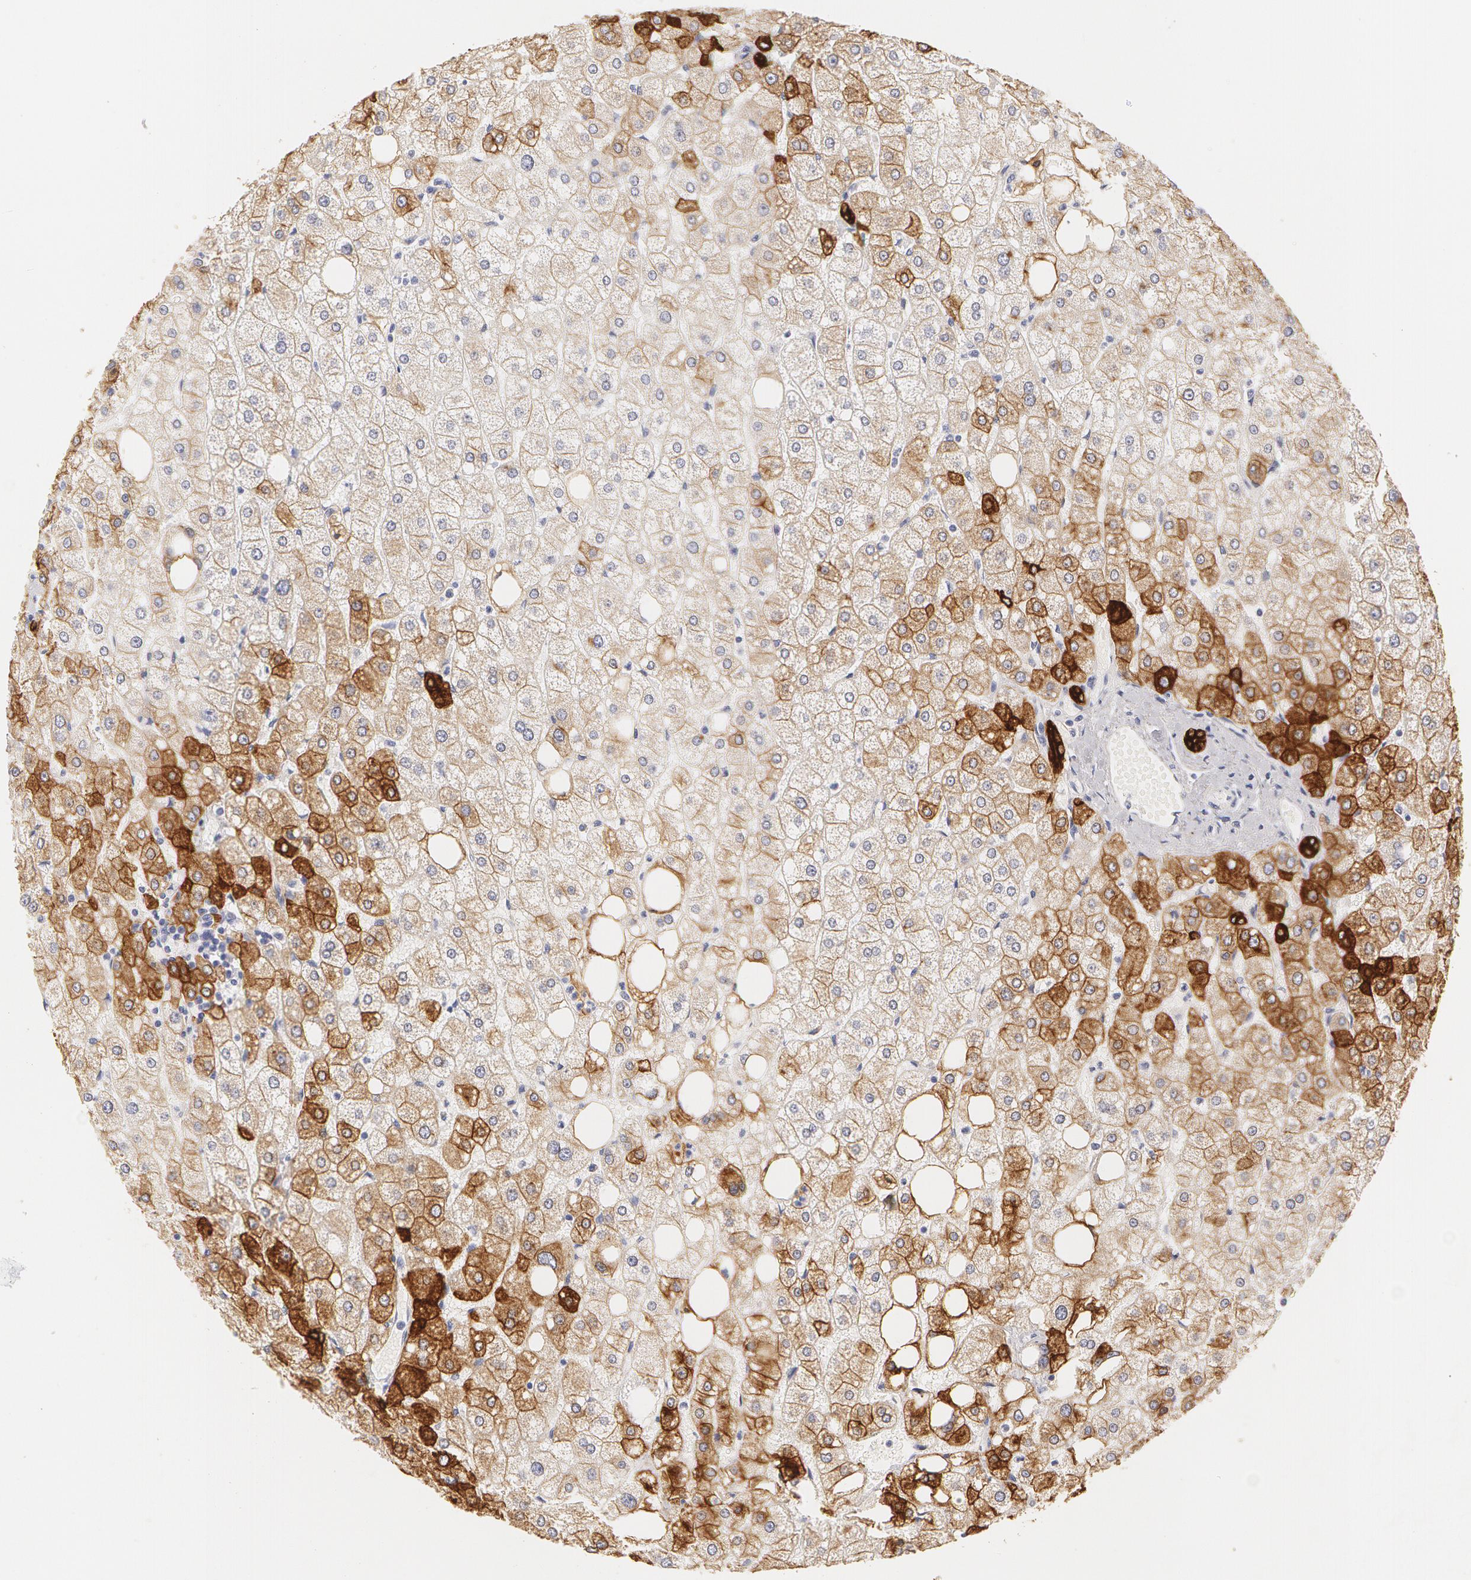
{"staining": {"intensity": "strong", "quantity": ">75%", "location": "cytoplasmic/membranous"}, "tissue": "liver", "cell_type": "Cholangiocytes", "image_type": "normal", "snomed": [{"axis": "morphology", "description": "Normal tissue, NOS"}, {"axis": "topography", "description": "Liver"}], "caption": "The micrograph reveals staining of unremarkable liver, revealing strong cytoplasmic/membranous protein expression (brown color) within cholangiocytes.", "gene": "KRT8", "patient": {"sex": "male", "age": 35}}